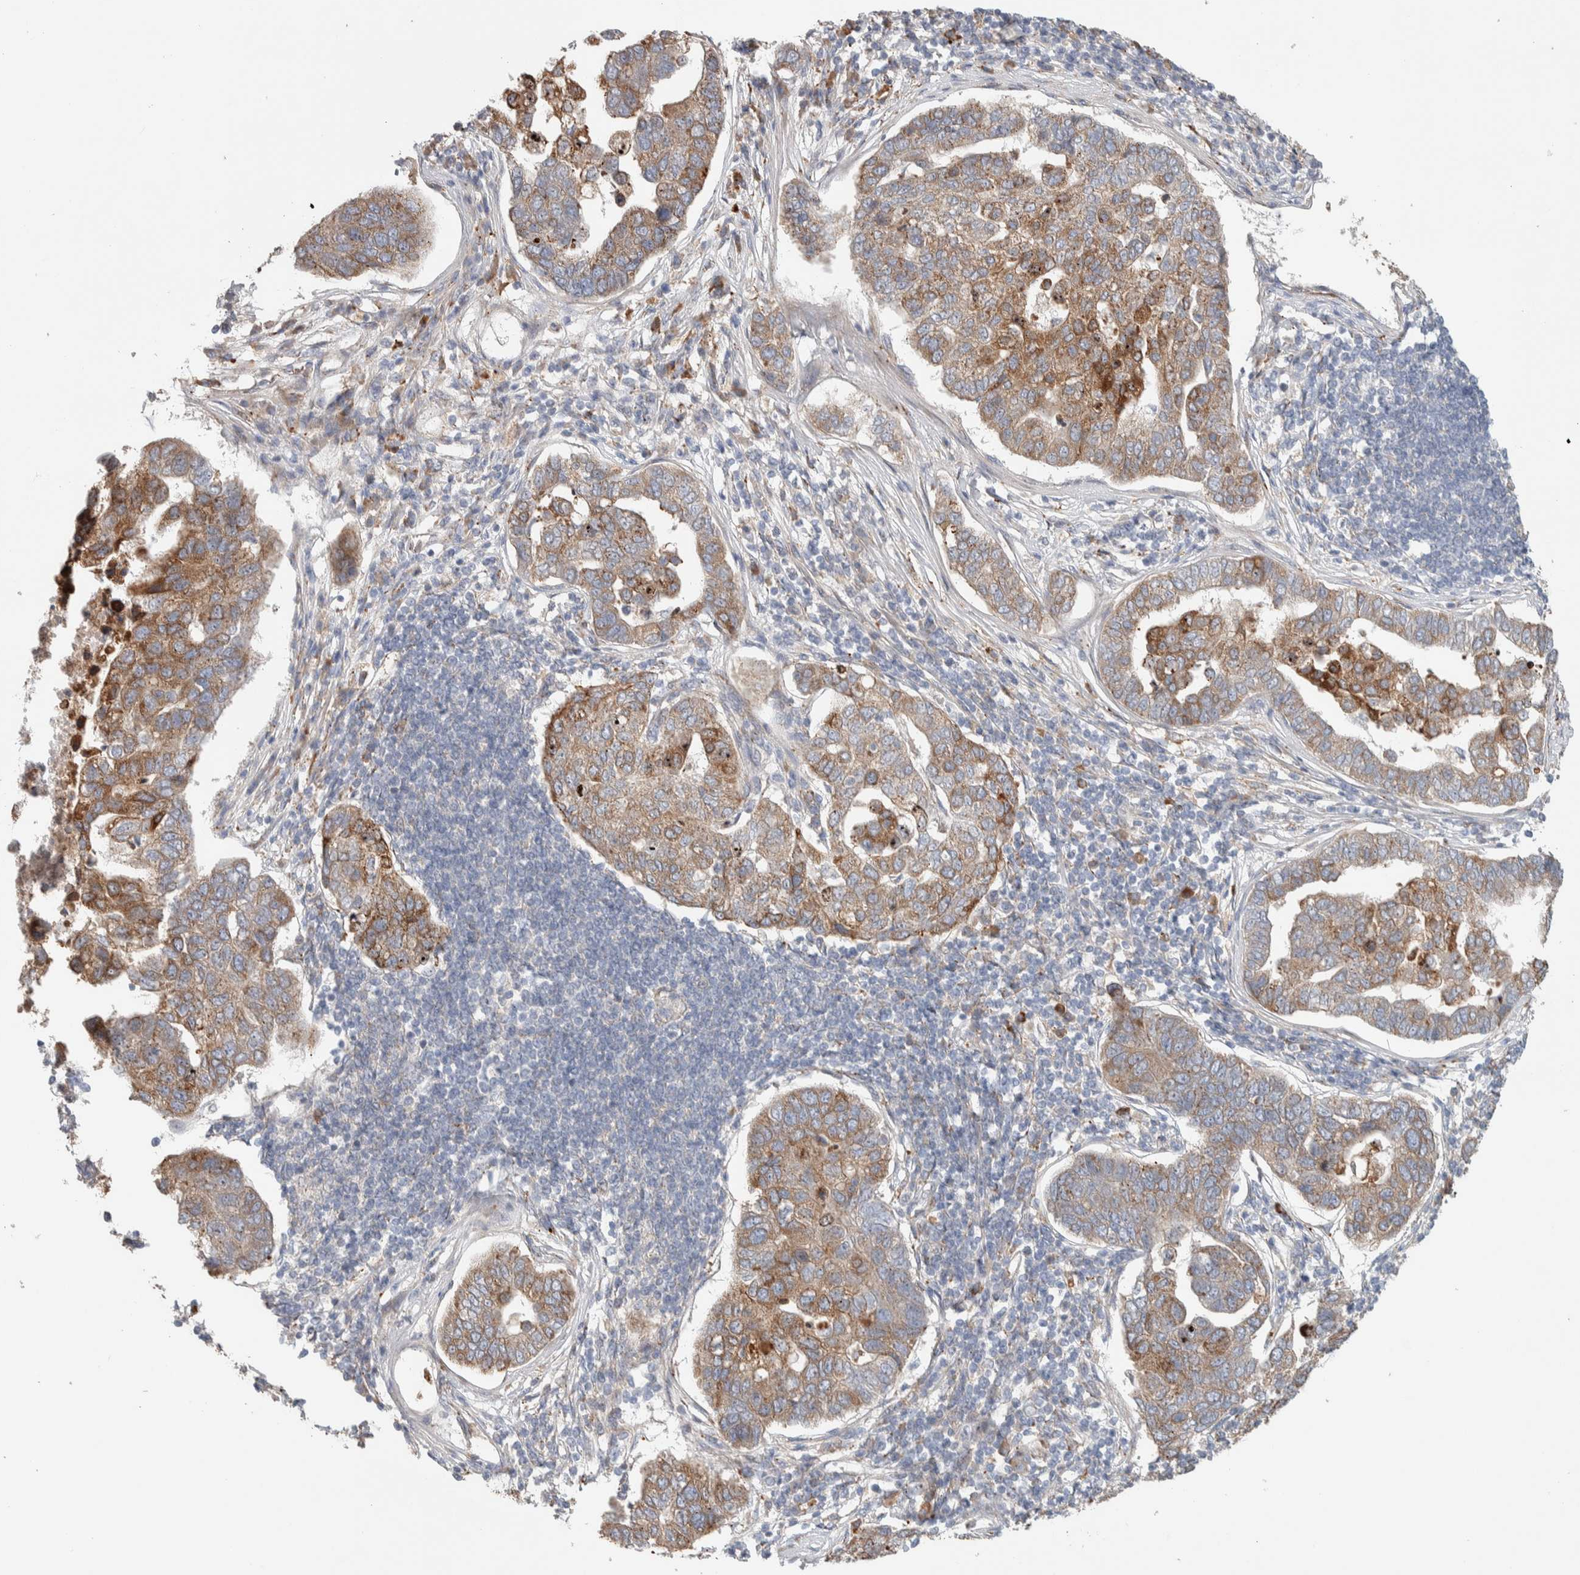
{"staining": {"intensity": "moderate", "quantity": ">75%", "location": "cytoplasmic/membranous"}, "tissue": "pancreatic cancer", "cell_type": "Tumor cells", "image_type": "cancer", "snomed": [{"axis": "morphology", "description": "Adenocarcinoma, NOS"}, {"axis": "topography", "description": "Pancreas"}], "caption": "Pancreatic cancer (adenocarcinoma) stained with a brown dye displays moderate cytoplasmic/membranous positive positivity in about >75% of tumor cells.", "gene": "ADCY8", "patient": {"sex": "female", "age": 61}}